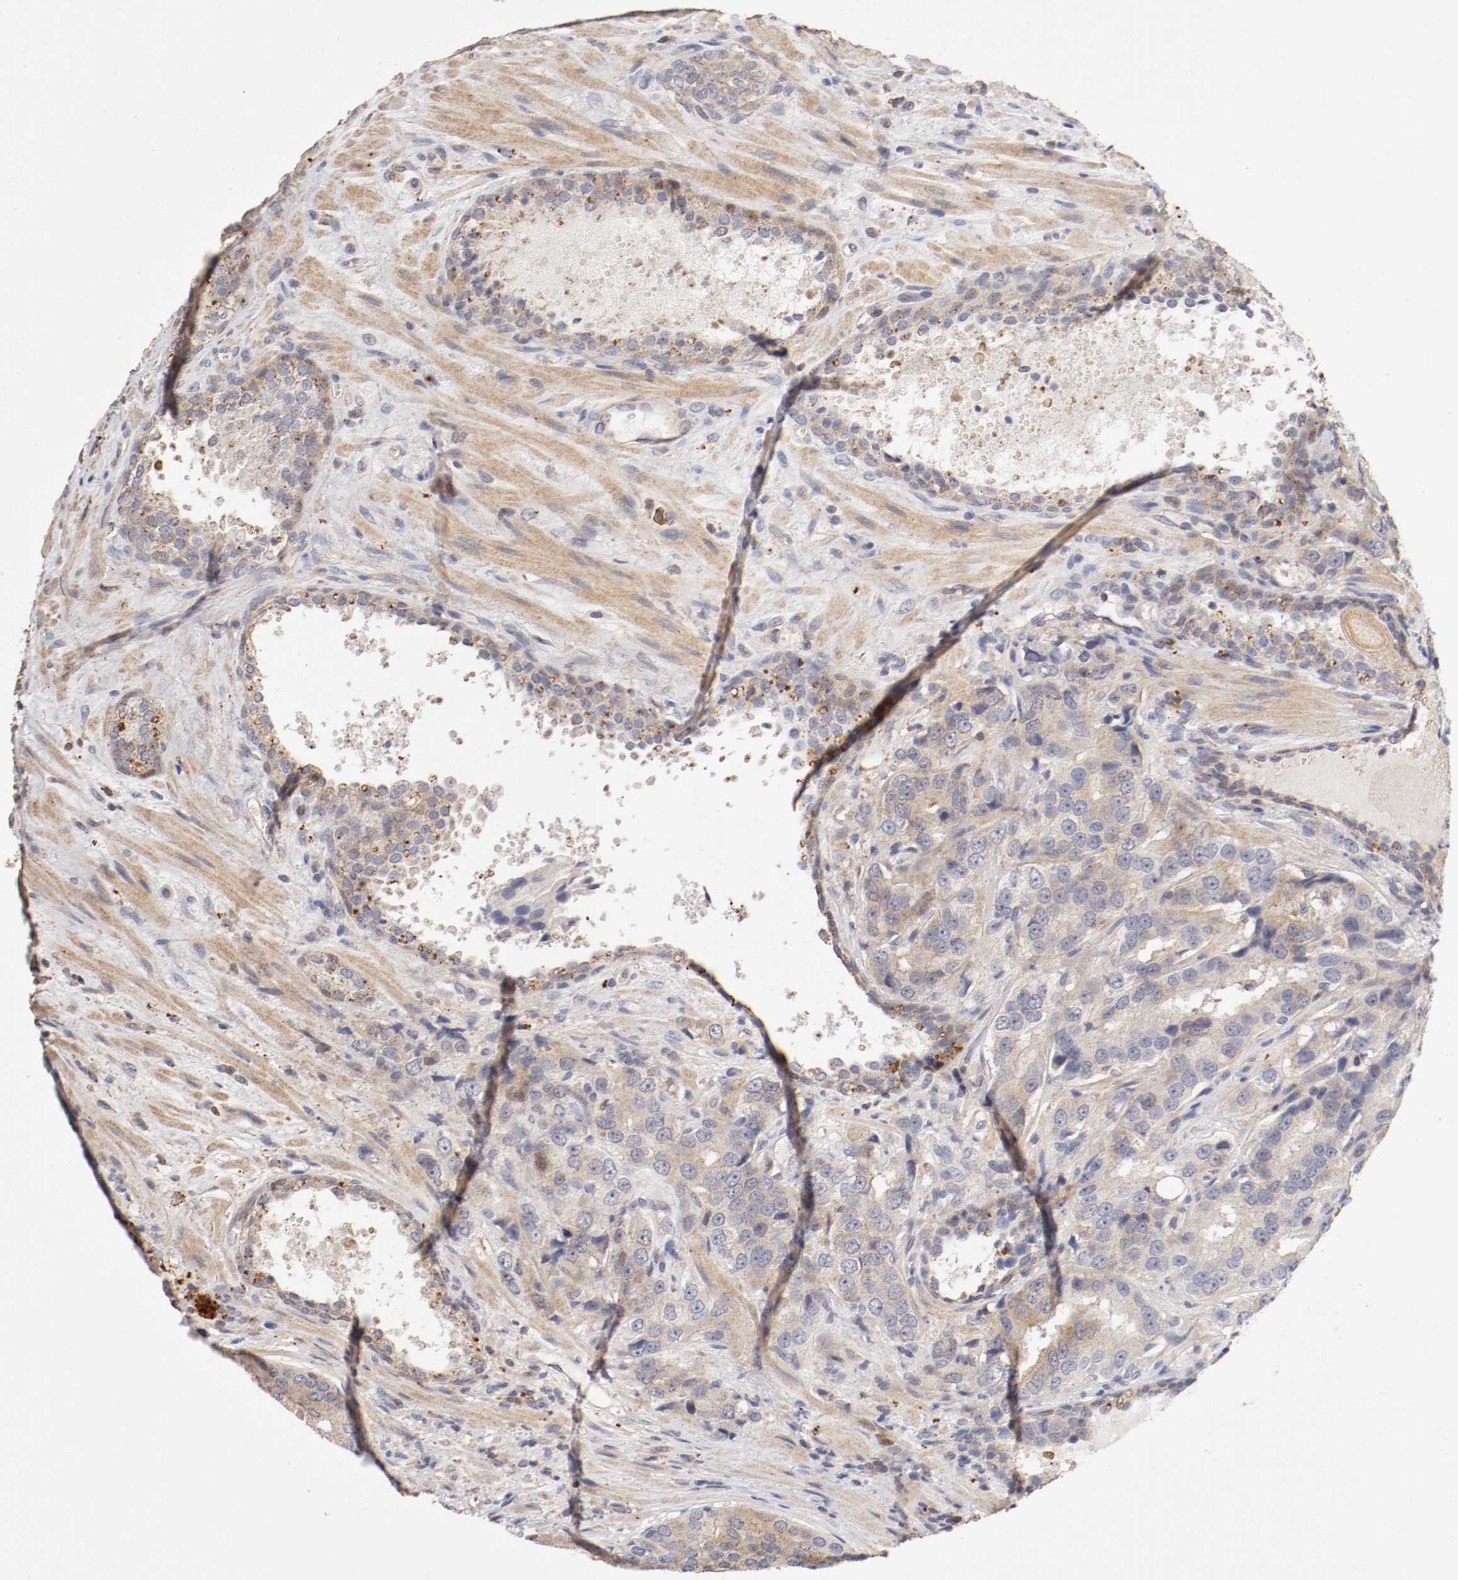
{"staining": {"intensity": "weak", "quantity": "25%-75%", "location": "cytoplasmic/membranous"}, "tissue": "prostate cancer", "cell_type": "Tumor cells", "image_type": "cancer", "snomed": [{"axis": "morphology", "description": "Adenocarcinoma, High grade"}, {"axis": "topography", "description": "Prostate"}], "caption": "Prostate cancer (adenocarcinoma (high-grade)) was stained to show a protein in brown. There is low levels of weak cytoplasmic/membranous staining in approximately 25%-75% of tumor cells.", "gene": "CDK6", "patient": {"sex": "male", "age": 58}}